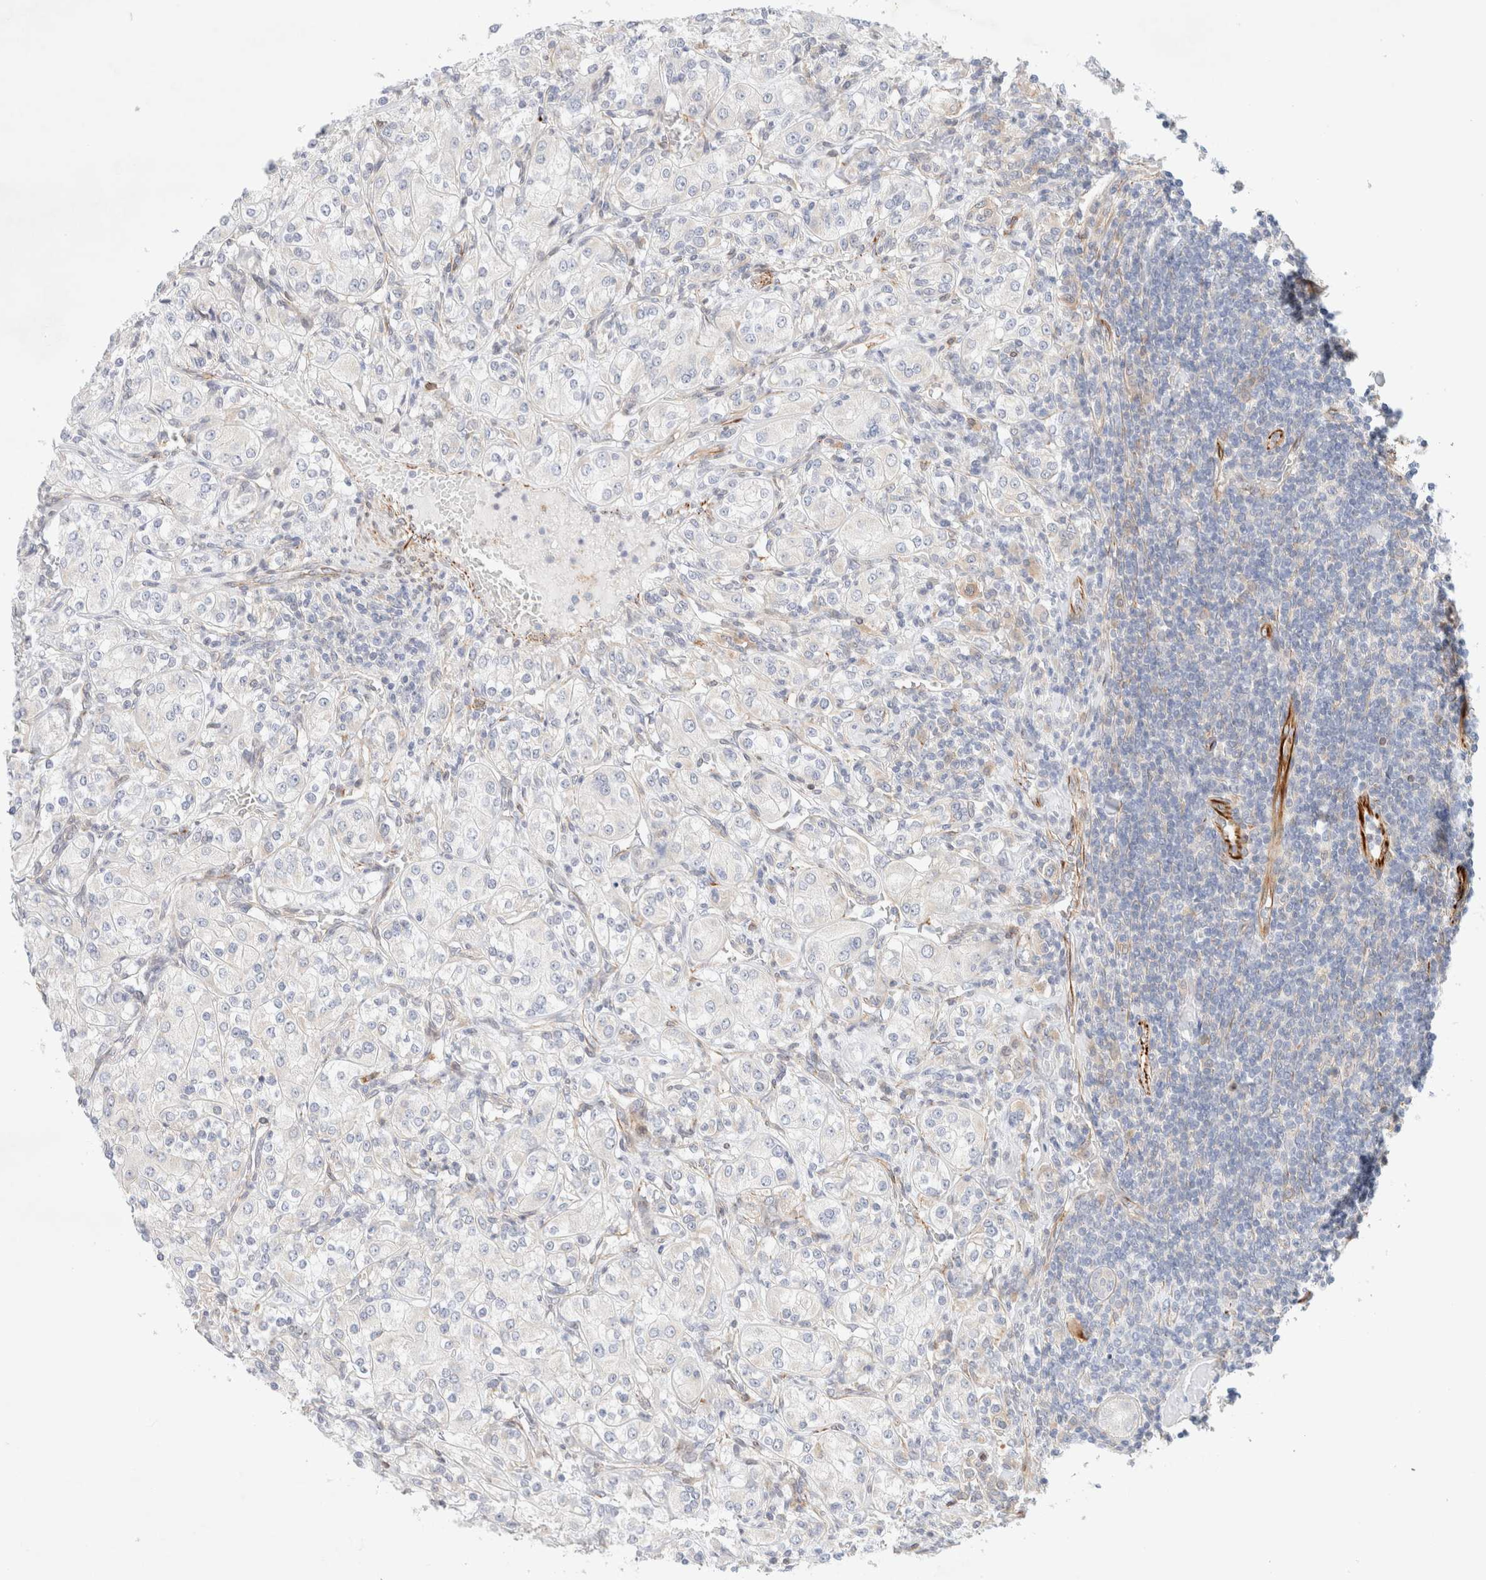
{"staining": {"intensity": "negative", "quantity": "none", "location": "none"}, "tissue": "renal cancer", "cell_type": "Tumor cells", "image_type": "cancer", "snomed": [{"axis": "morphology", "description": "Adenocarcinoma, NOS"}, {"axis": "topography", "description": "Kidney"}], "caption": "There is no significant positivity in tumor cells of renal cancer (adenocarcinoma).", "gene": "SLC25A48", "patient": {"sex": "male", "age": 77}}